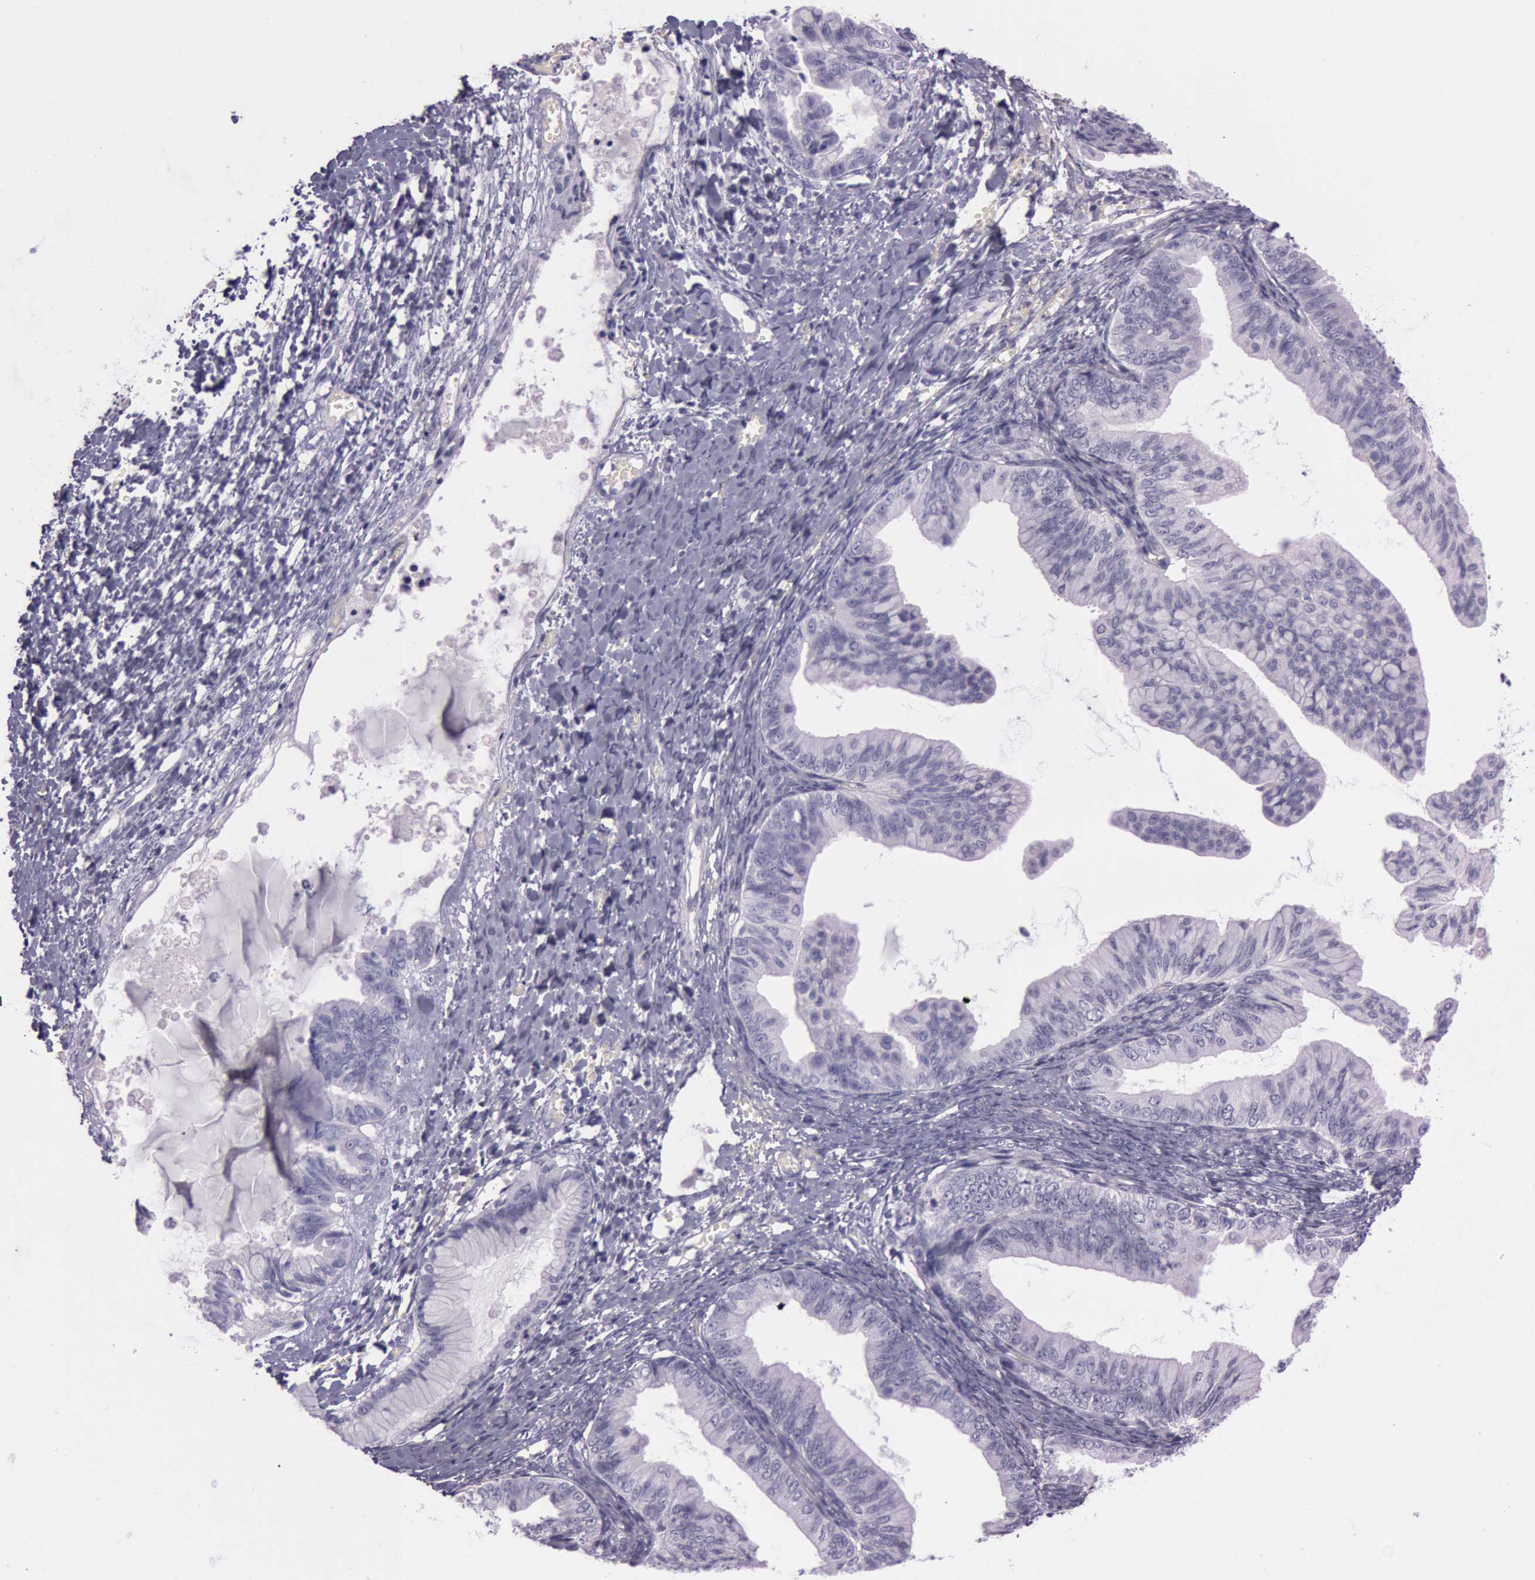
{"staining": {"intensity": "negative", "quantity": "none", "location": "none"}, "tissue": "ovarian cancer", "cell_type": "Tumor cells", "image_type": "cancer", "snomed": [{"axis": "morphology", "description": "Cystadenocarcinoma, mucinous, NOS"}, {"axis": "topography", "description": "Ovary"}], "caption": "Immunohistochemistry of human mucinous cystadenocarcinoma (ovarian) demonstrates no positivity in tumor cells.", "gene": "S100A7", "patient": {"sex": "female", "age": 36}}